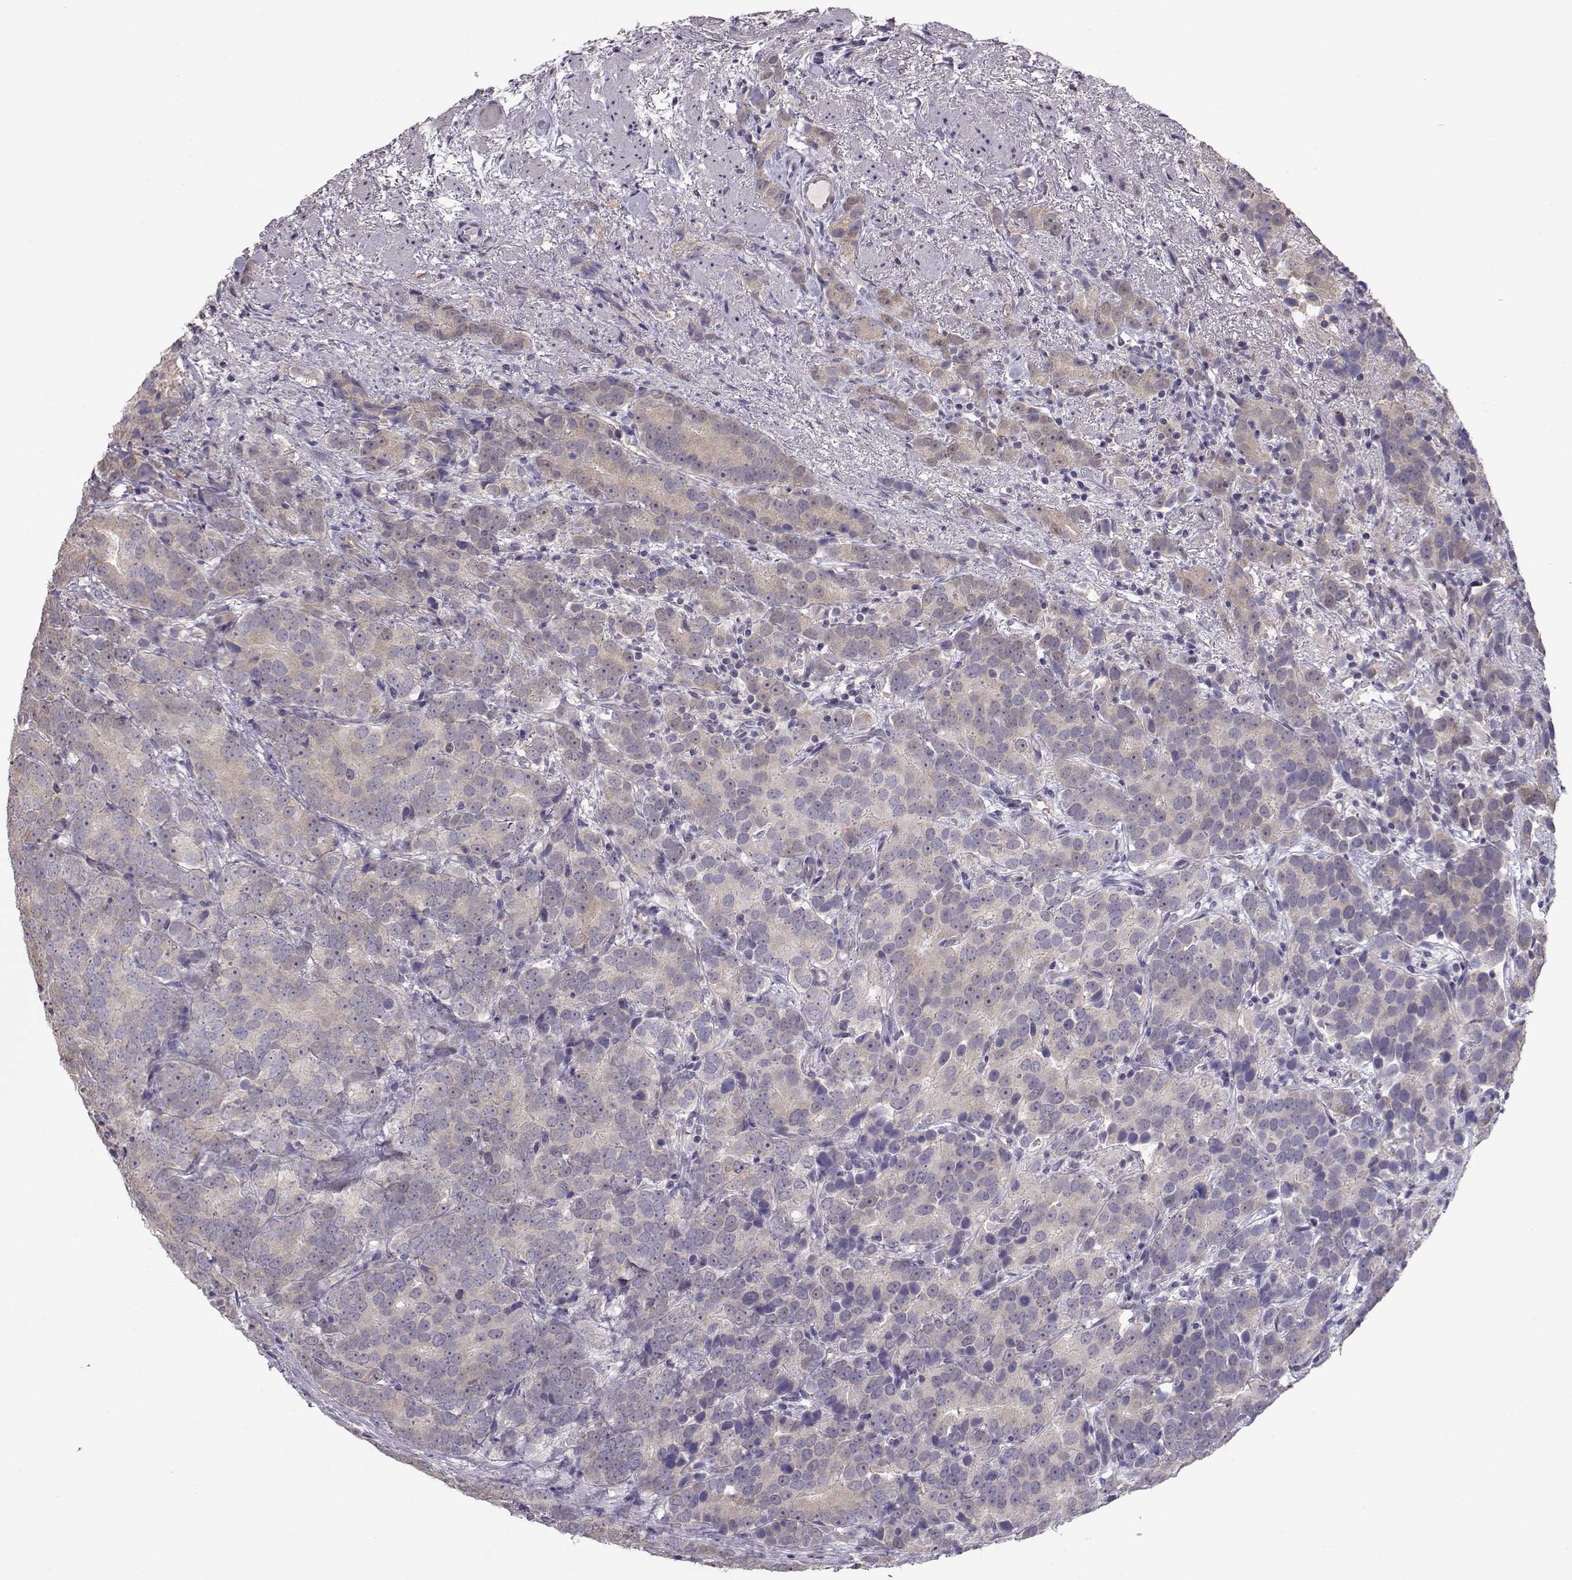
{"staining": {"intensity": "weak", "quantity": "<25%", "location": "cytoplasmic/membranous"}, "tissue": "prostate cancer", "cell_type": "Tumor cells", "image_type": "cancer", "snomed": [{"axis": "morphology", "description": "Adenocarcinoma, High grade"}, {"axis": "topography", "description": "Prostate"}], "caption": "This photomicrograph is of adenocarcinoma (high-grade) (prostate) stained with IHC to label a protein in brown with the nuclei are counter-stained blue. There is no positivity in tumor cells. (Brightfield microscopy of DAB (3,3'-diaminobenzidine) immunohistochemistry at high magnification).", "gene": "NCAM2", "patient": {"sex": "male", "age": 90}}